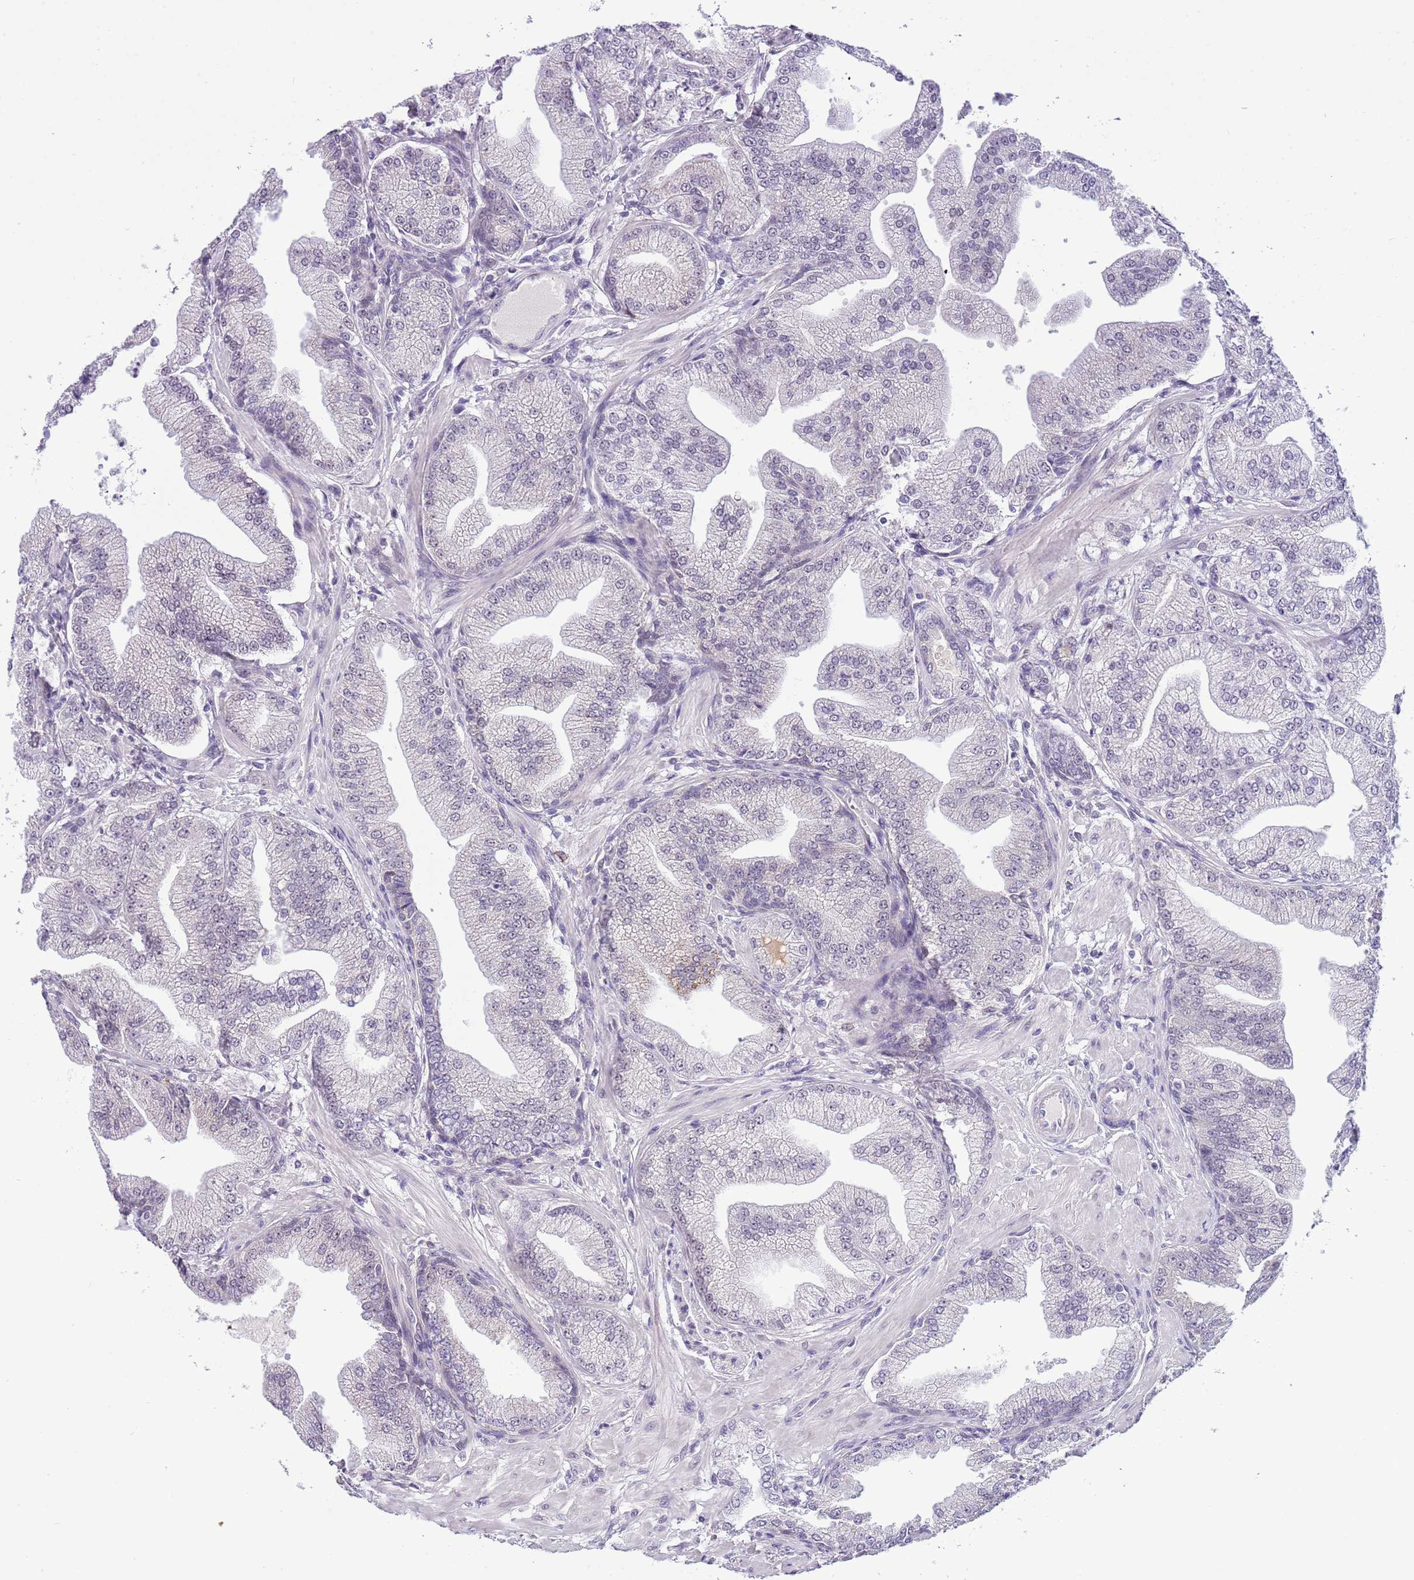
{"staining": {"intensity": "negative", "quantity": "none", "location": "none"}, "tissue": "prostate cancer", "cell_type": "Tumor cells", "image_type": "cancer", "snomed": [{"axis": "morphology", "description": "Adenocarcinoma, Low grade"}, {"axis": "topography", "description": "Prostate"}], "caption": "Immunohistochemistry histopathology image of neoplastic tissue: prostate cancer stained with DAB reveals no significant protein expression in tumor cells.", "gene": "FAM120C", "patient": {"sex": "male", "age": 55}}